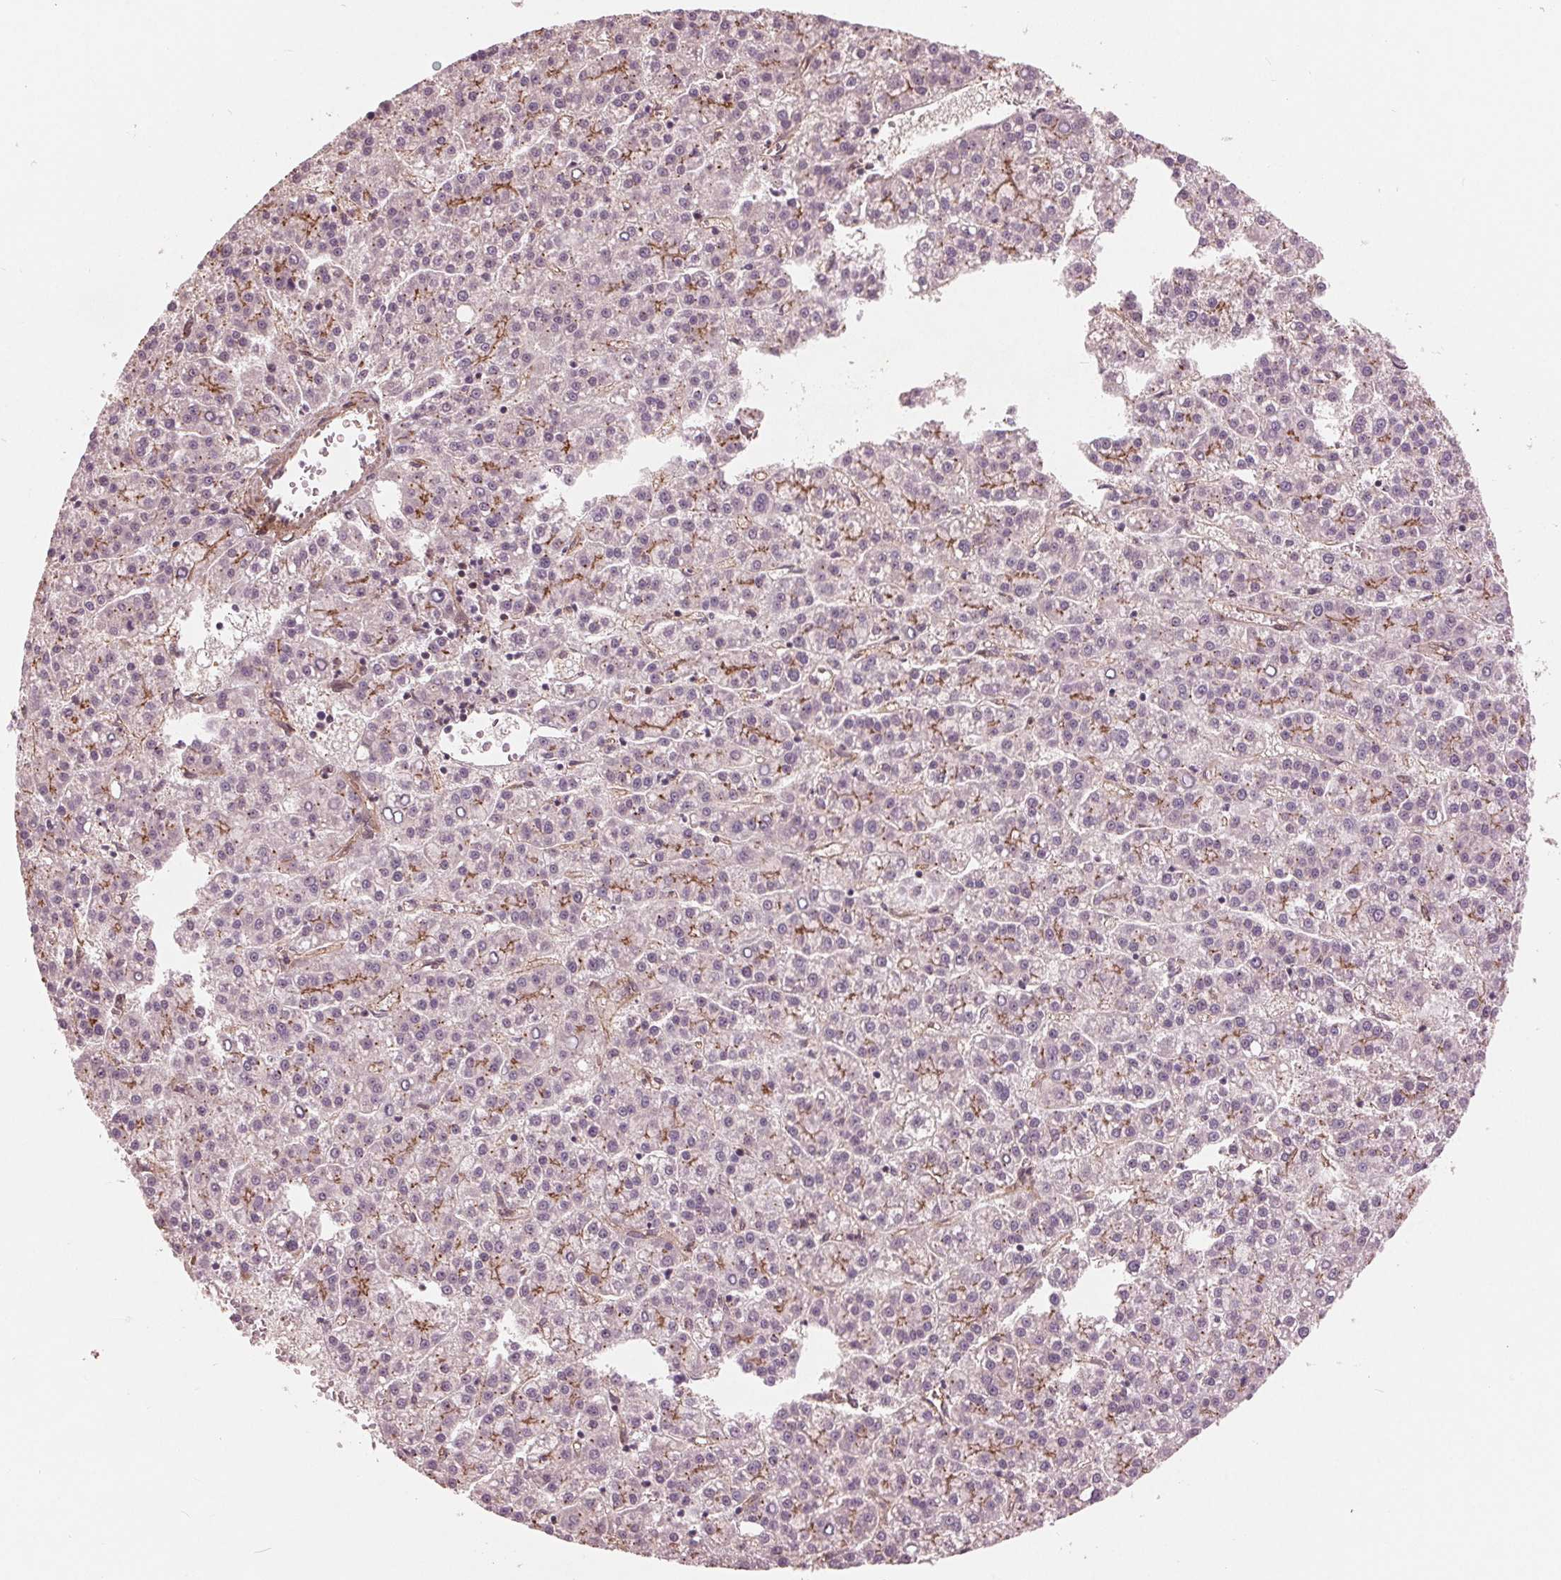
{"staining": {"intensity": "negative", "quantity": "none", "location": "none"}, "tissue": "liver cancer", "cell_type": "Tumor cells", "image_type": "cancer", "snomed": [{"axis": "morphology", "description": "Carcinoma, Hepatocellular, NOS"}, {"axis": "topography", "description": "Liver"}], "caption": "This is a image of immunohistochemistry (IHC) staining of liver cancer, which shows no staining in tumor cells.", "gene": "TXNIP", "patient": {"sex": "female", "age": 58}}